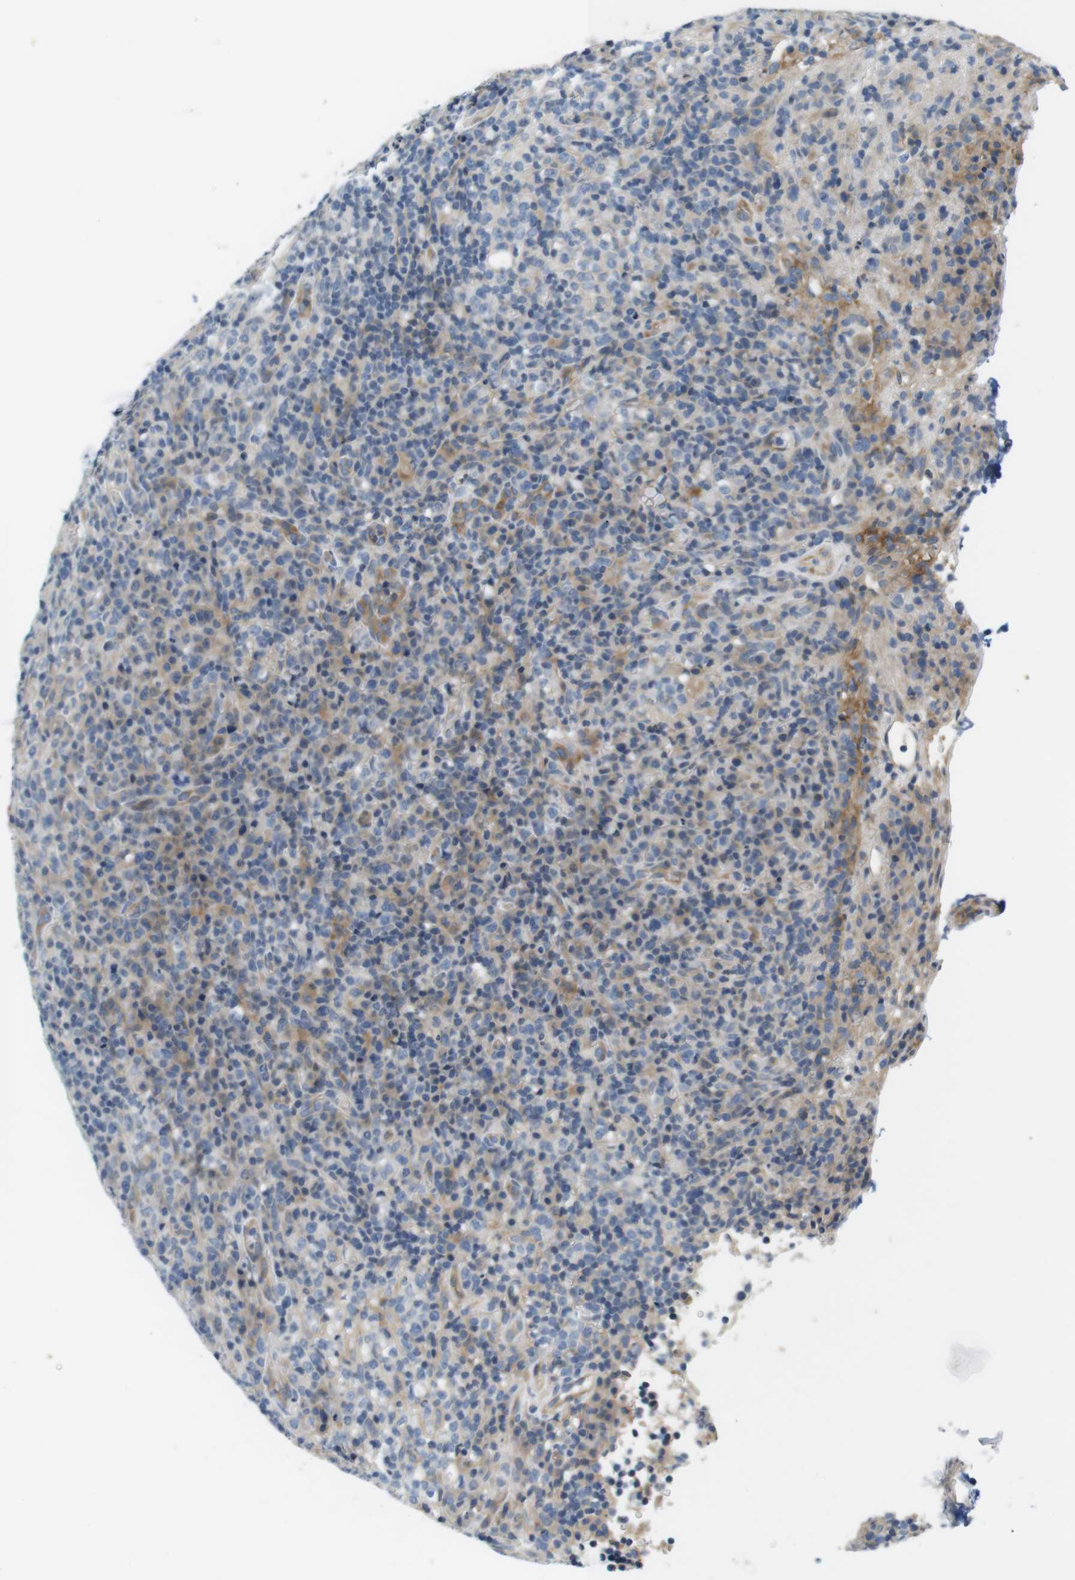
{"staining": {"intensity": "weak", "quantity": "25%-75%", "location": "cytoplasmic/membranous"}, "tissue": "lymphoma", "cell_type": "Tumor cells", "image_type": "cancer", "snomed": [{"axis": "morphology", "description": "Malignant lymphoma, non-Hodgkin's type, High grade"}, {"axis": "topography", "description": "Lymph node"}], "caption": "The histopathology image displays a brown stain indicating the presence of a protein in the cytoplasmic/membranous of tumor cells in high-grade malignant lymphoma, non-Hodgkin's type.", "gene": "SLC30A1", "patient": {"sex": "female", "age": 76}}